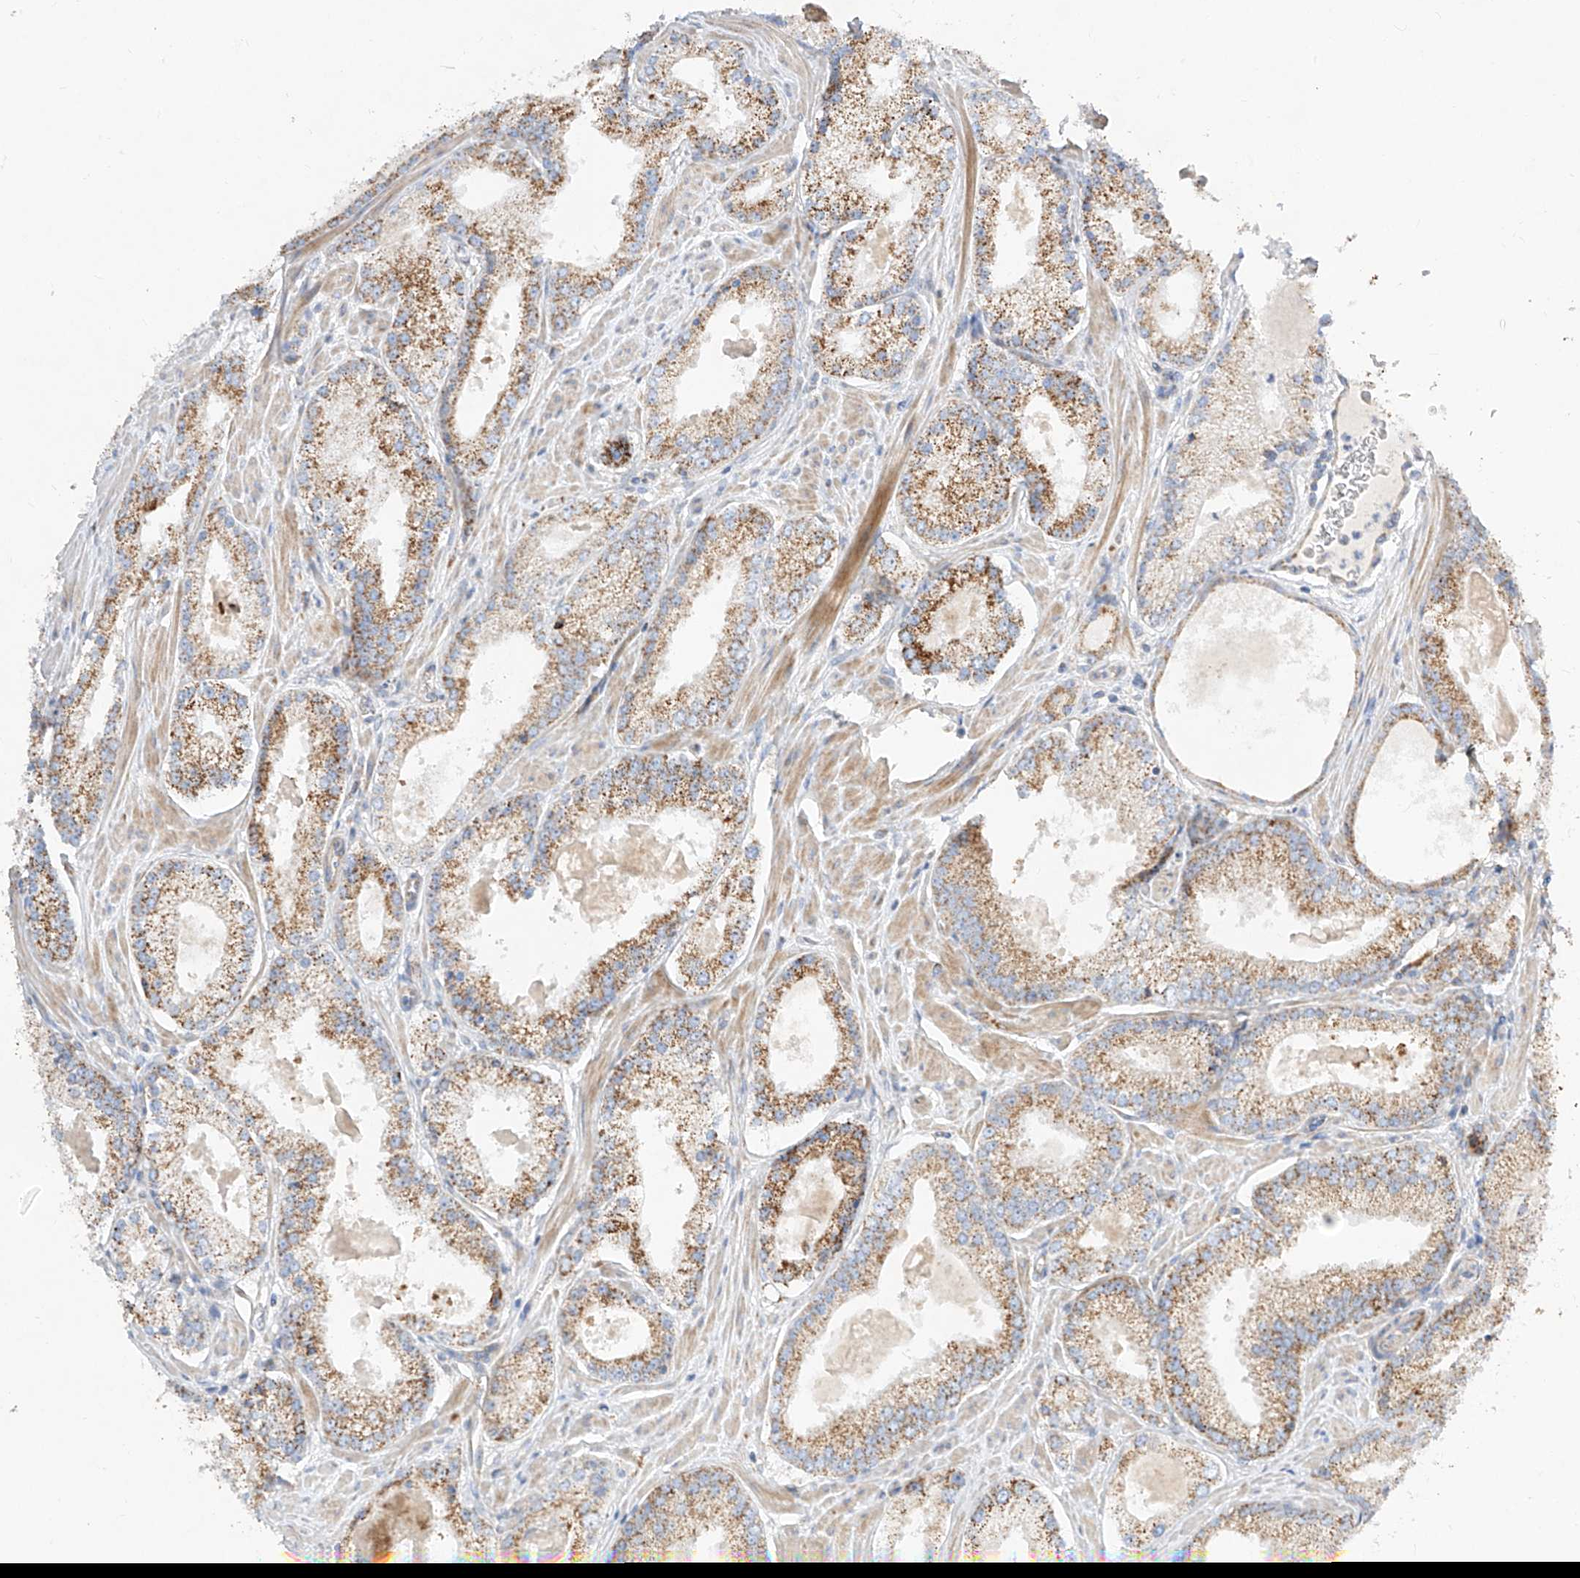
{"staining": {"intensity": "moderate", "quantity": ">75%", "location": "cytoplasmic/membranous"}, "tissue": "prostate cancer", "cell_type": "Tumor cells", "image_type": "cancer", "snomed": [{"axis": "morphology", "description": "Adenocarcinoma, Low grade"}, {"axis": "topography", "description": "Prostate"}], "caption": "Immunohistochemical staining of human adenocarcinoma (low-grade) (prostate) demonstrates moderate cytoplasmic/membranous protein positivity in approximately >75% of tumor cells.", "gene": "CST9", "patient": {"sex": "male", "age": 54}}